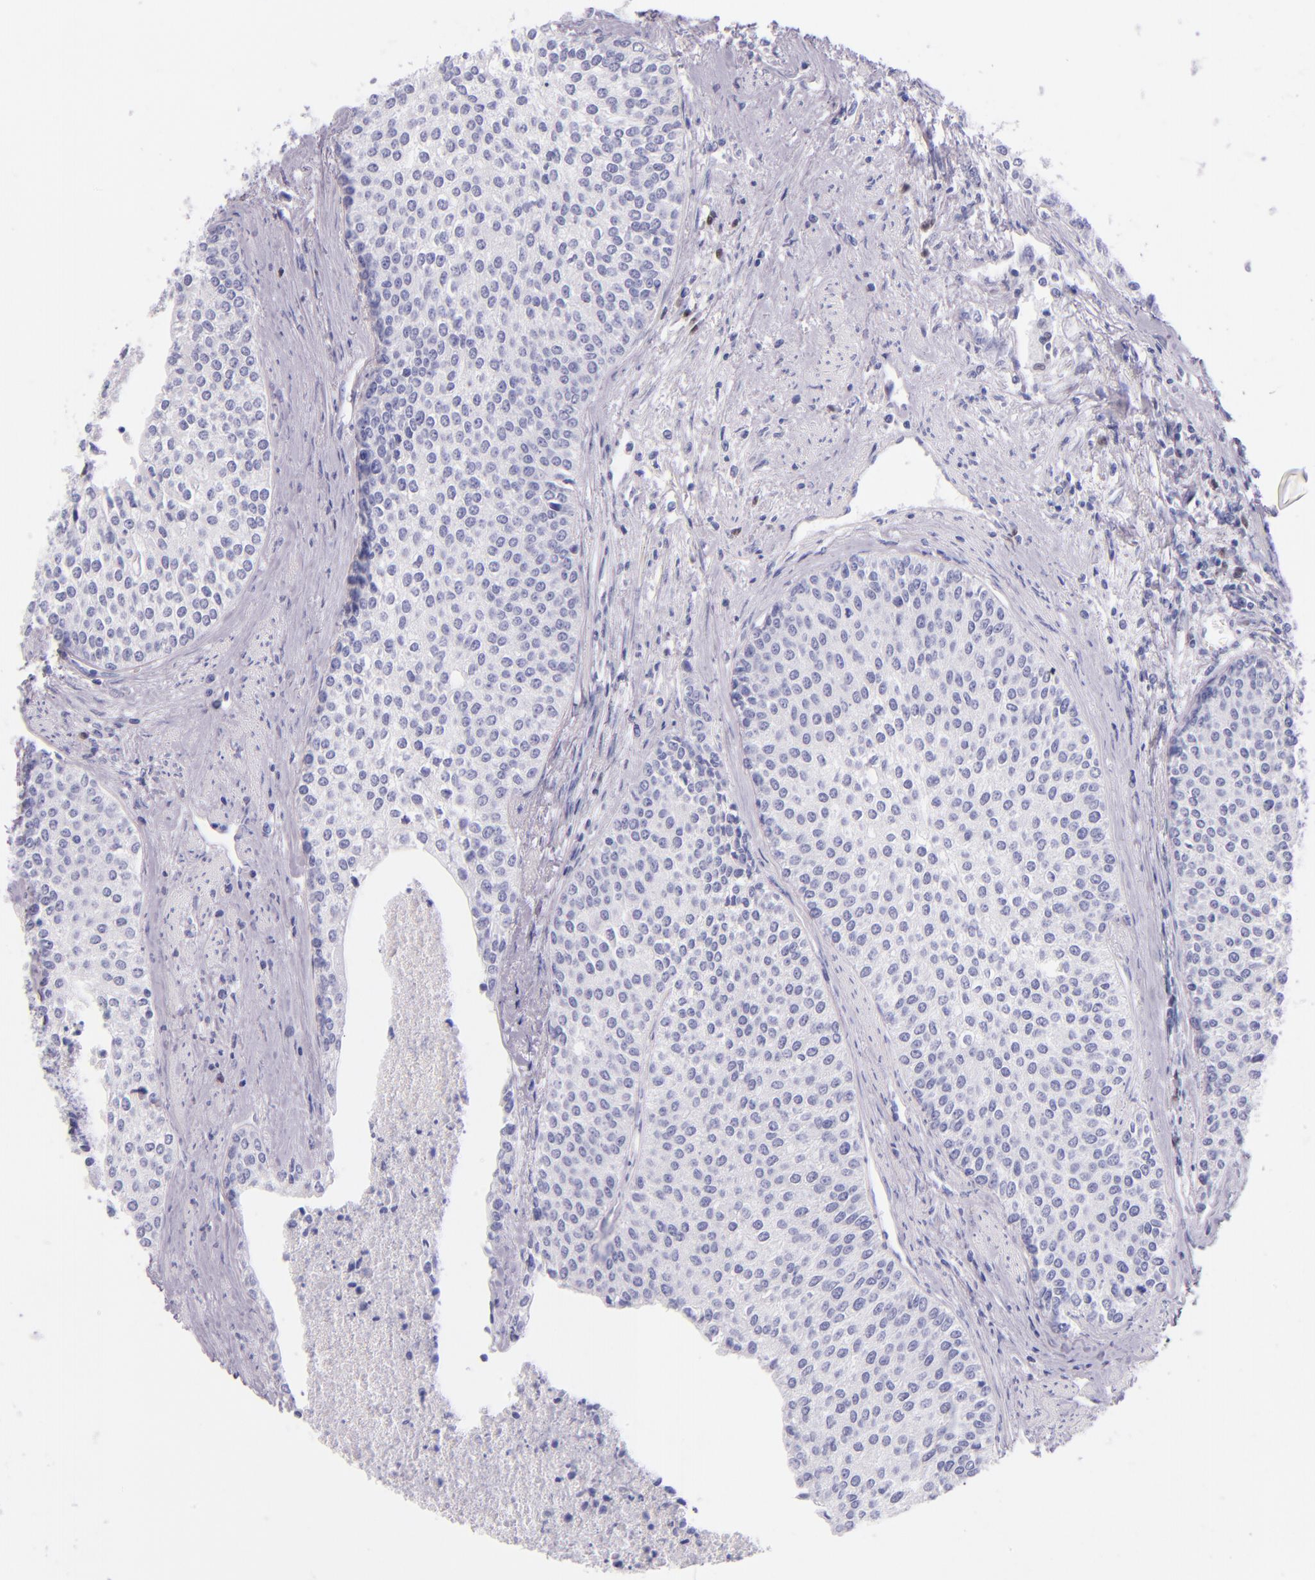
{"staining": {"intensity": "negative", "quantity": "none", "location": "none"}, "tissue": "urothelial cancer", "cell_type": "Tumor cells", "image_type": "cancer", "snomed": [{"axis": "morphology", "description": "Urothelial carcinoma, Low grade"}, {"axis": "topography", "description": "Urinary bladder"}], "caption": "This is an immunohistochemistry (IHC) histopathology image of human urothelial cancer. There is no positivity in tumor cells.", "gene": "IRF4", "patient": {"sex": "female", "age": 73}}